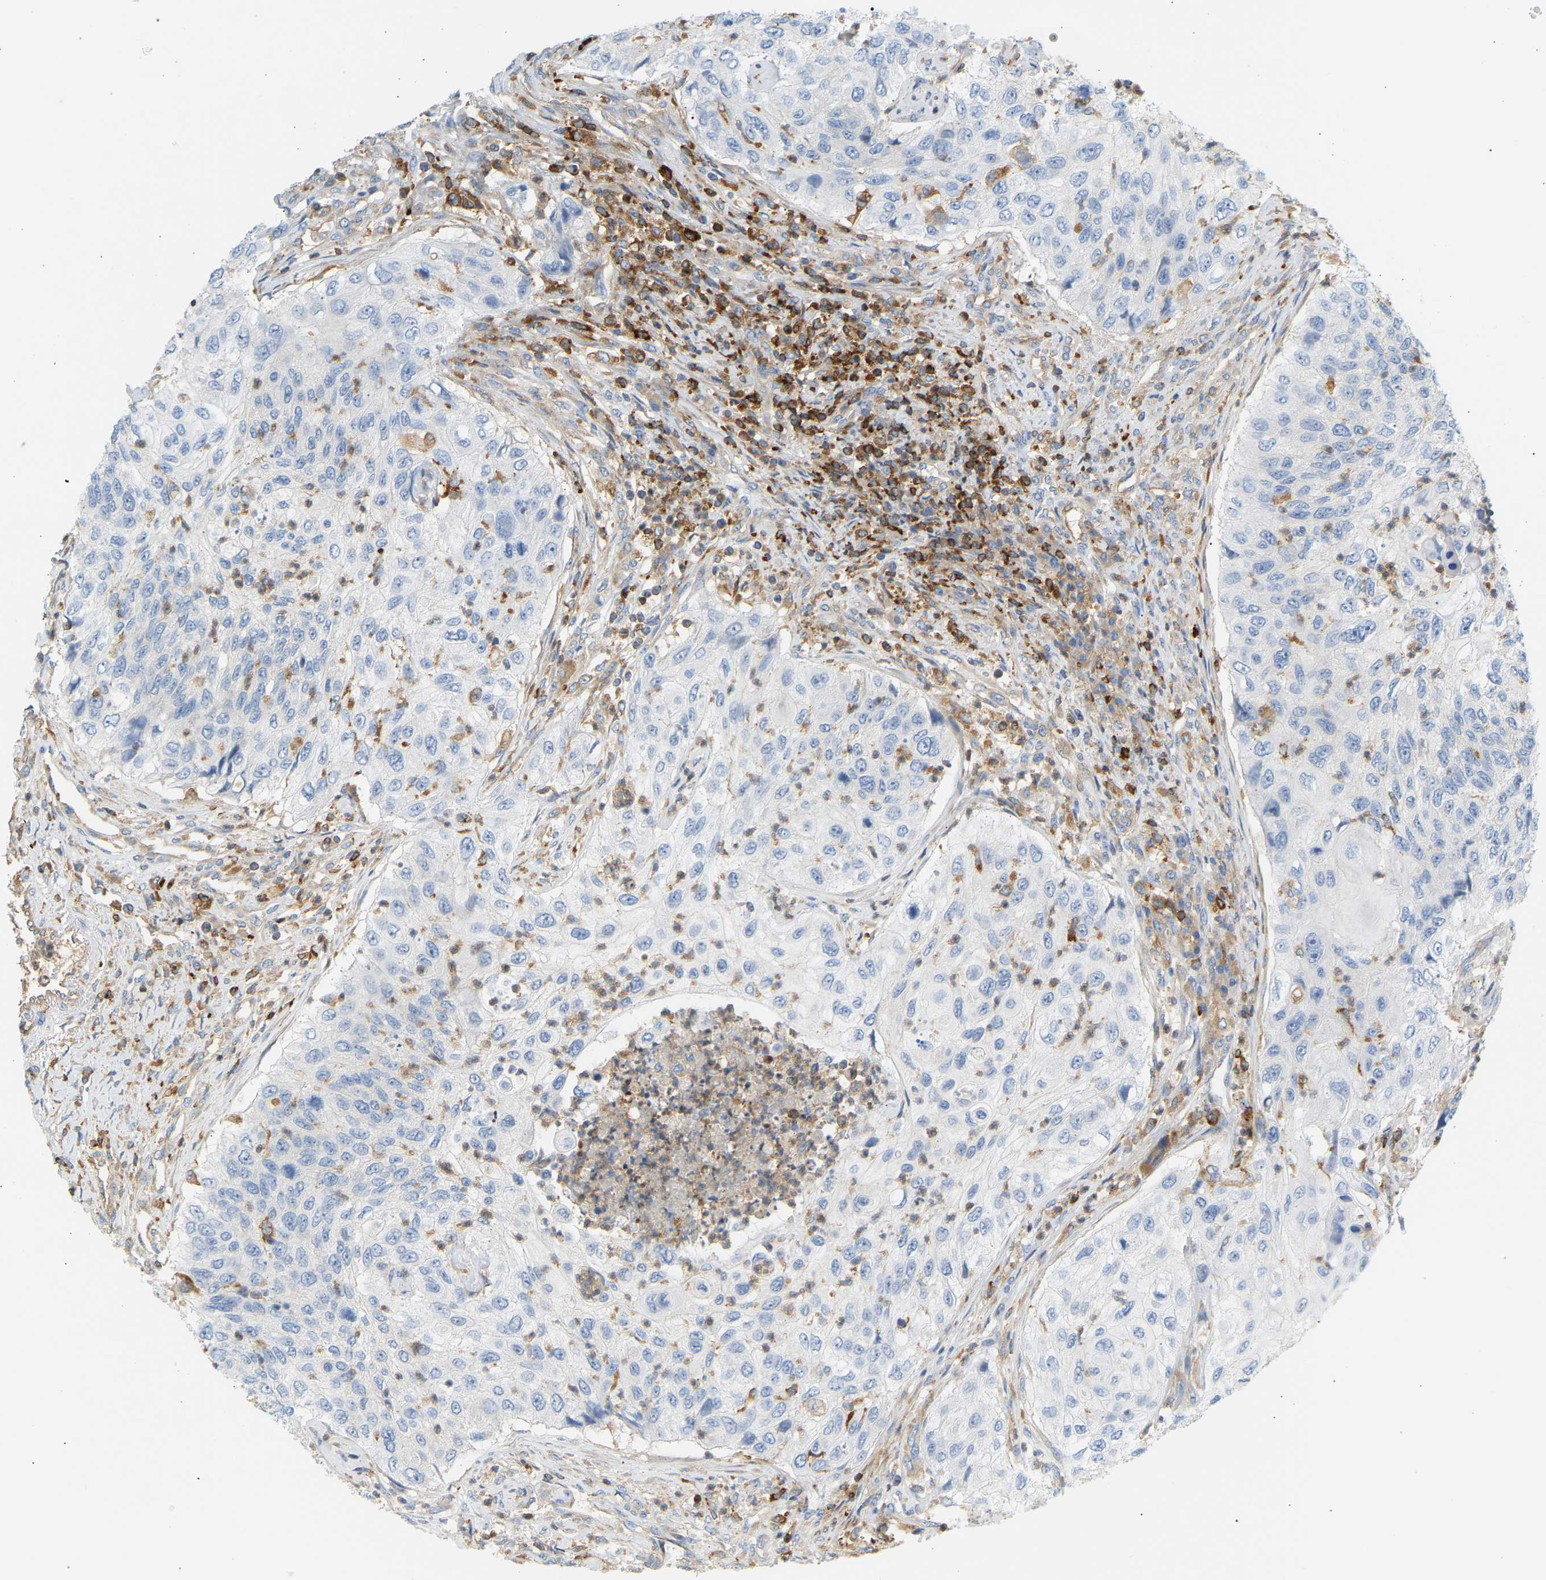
{"staining": {"intensity": "negative", "quantity": "none", "location": "none"}, "tissue": "urothelial cancer", "cell_type": "Tumor cells", "image_type": "cancer", "snomed": [{"axis": "morphology", "description": "Urothelial carcinoma, High grade"}, {"axis": "topography", "description": "Urinary bladder"}], "caption": "An image of human urothelial cancer is negative for staining in tumor cells. (DAB immunohistochemistry with hematoxylin counter stain).", "gene": "FNBP1", "patient": {"sex": "female", "age": 60}}